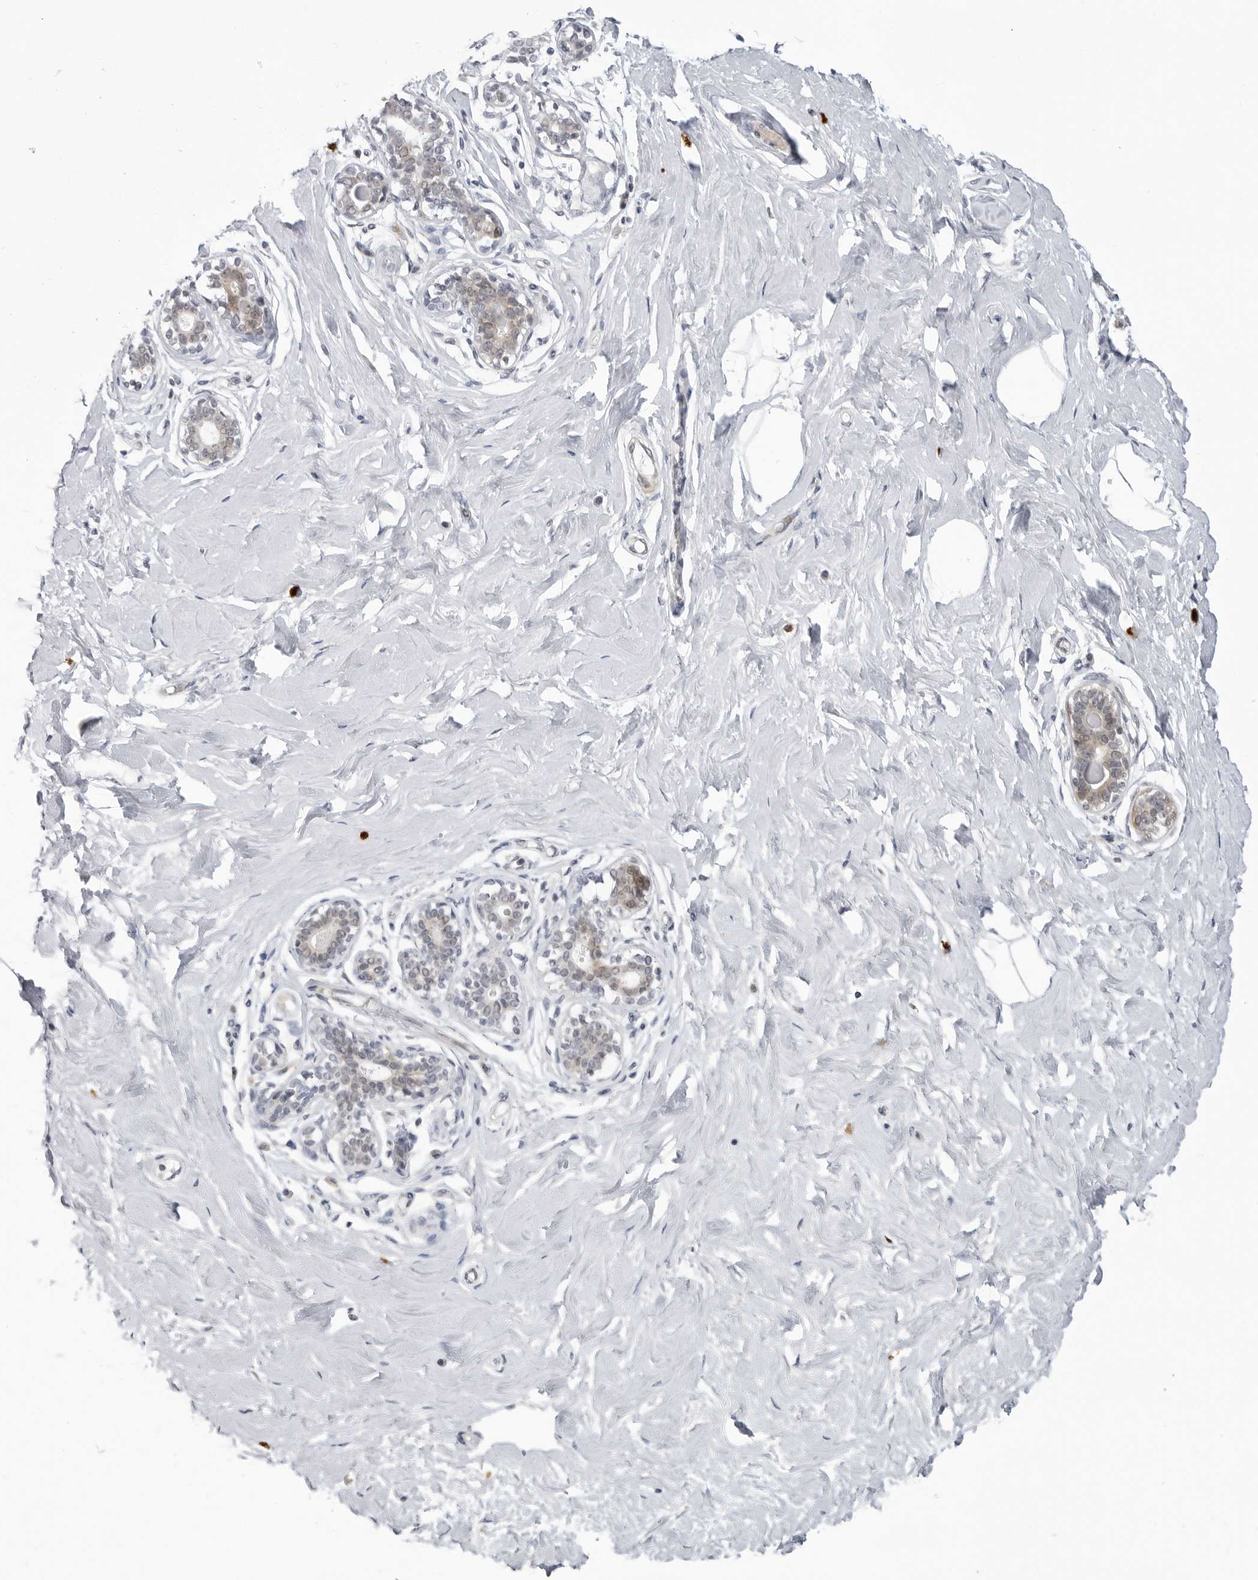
{"staining": {"intensity": "negative", "quantity": "none", "location": "none"}, "tissue": "breast", "cell_type": "Adipocytes", "image_type": "normal", "snomed": [{"axis": "morphology", "description": "Normal tissue, NOS"}, {"axis": "morphology", "description": "Adenoma, NOS"}, {"axis": "topography", "description": "Breast"}], "caption": "Adipocytes show no significant staining in benign breast. (DAB immunohistochemistry (IHC), high magnification).", "gene": "ADAMTS5", "patient": {"sex": "female", "age": 23}}